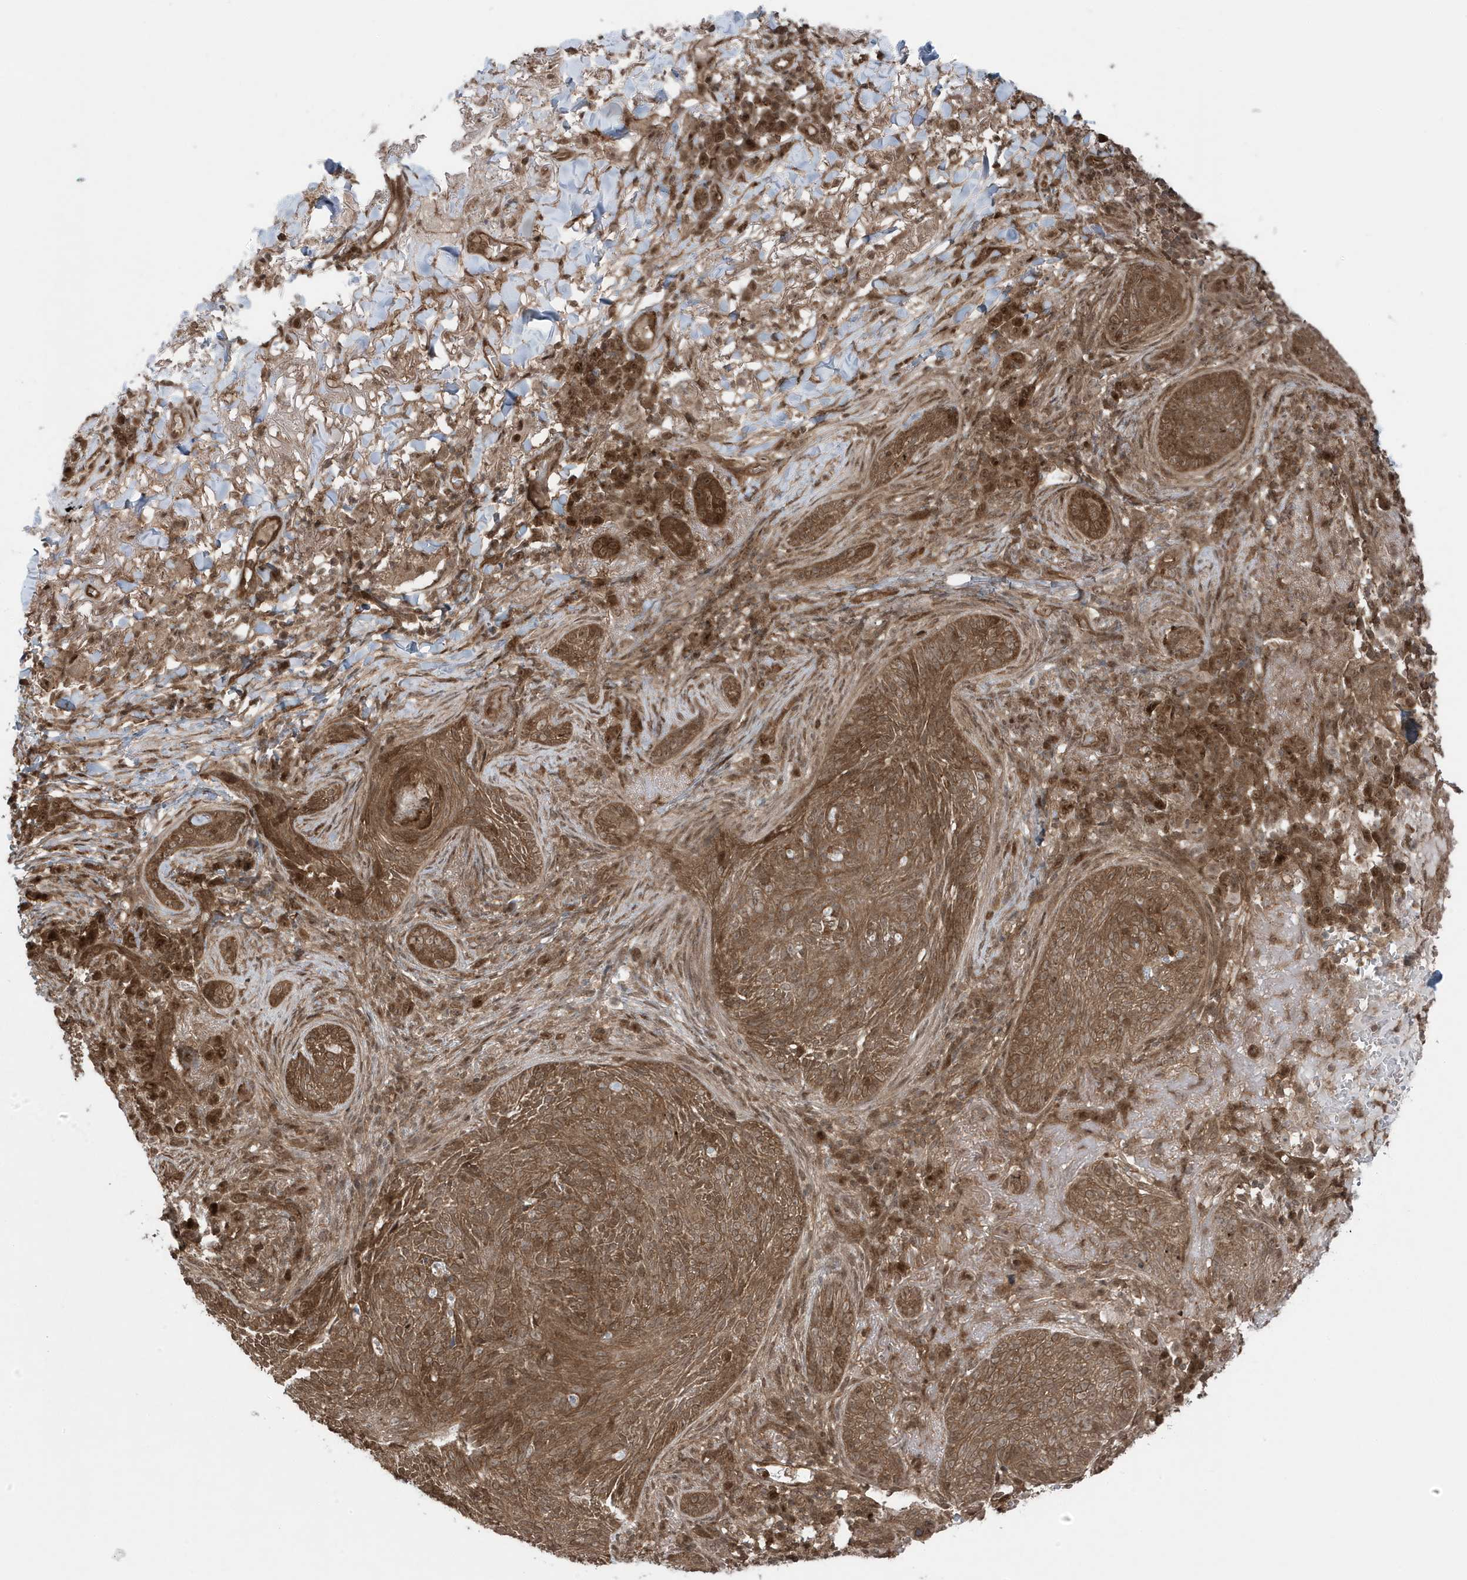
{"staining": {"intensity": "moderate", "quantity": ">75%", "location": "cytoplasmic/membranous"}, "tissue": "skin cancer", "cell_type": "Tumor cells", "image_type": "cancer", "snomed": [{"axis": "morphology", "description": "Basal cell carcinoma"}, {"axis": "topography", "description": "Skin"}], "caption": "This image demonstrates skin cancer stained with immunohistochemistry (IHC) to label a protein in brown. The cytoplasmic/membranous of tumor cells show moderate positivity for the protein. Nuclei are counter-stained blue.", "gene": "MAPK1IP1L", "patient": {"sex": "male", "age": 85}}